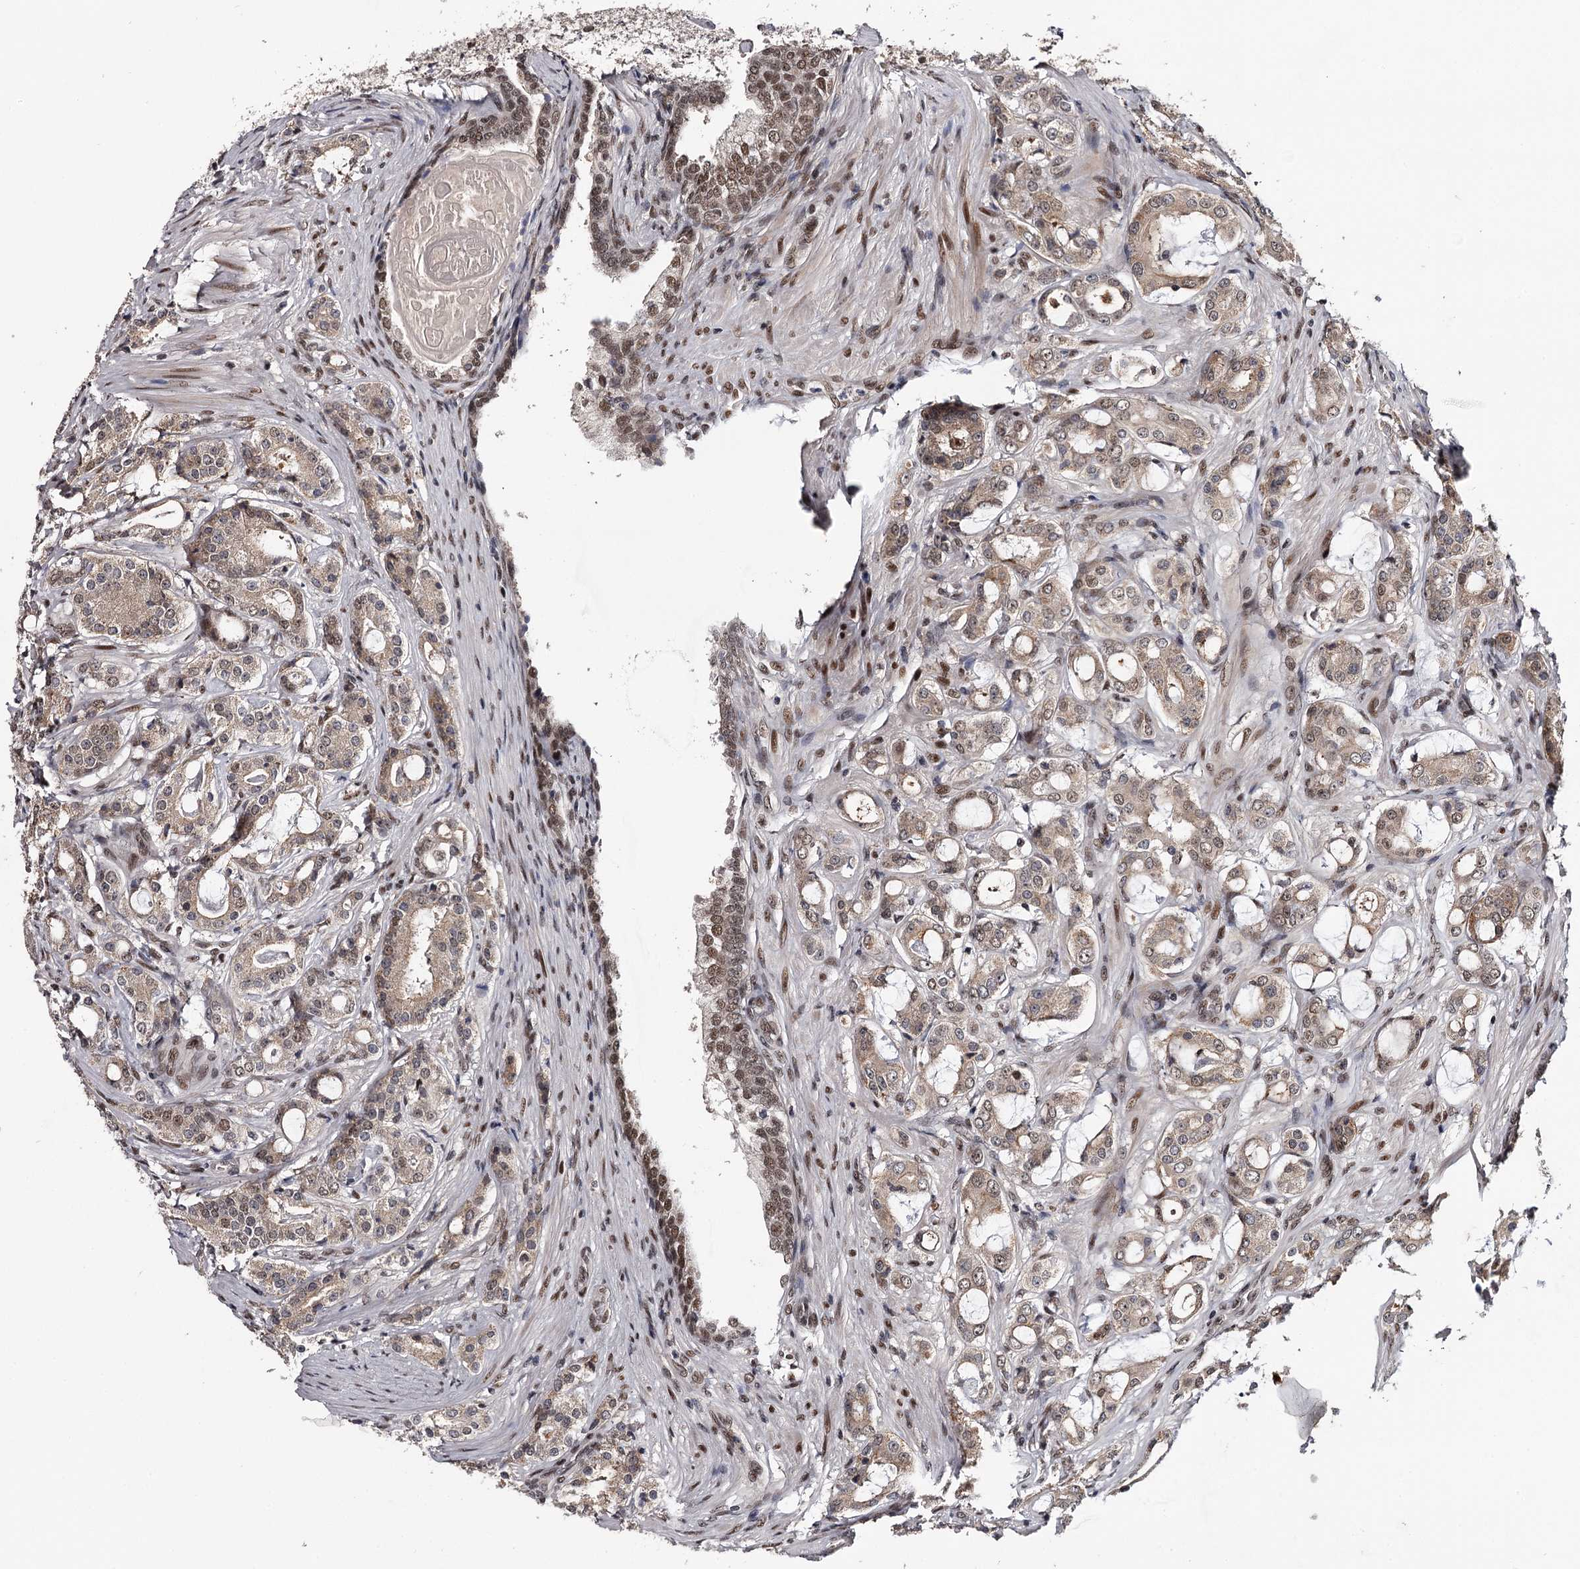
{"staining": {"intensity": "weak", "quantity": ">75%", "location": "cytoplasmic/membranous,nuclear"}, "tissue": "prostate cancer", "cell_type": "Tumor cells", "image_type": "cancer", "snomed": [{"axis": "morphology", "description": "Adenocarcinoma, High grade"}, {"axis": "topography", "description": "Prostate"}], "caption": "Human prostate cancer (adenocarcinoma (high-grade)) stained for a protein (brown) shows weak cytoplasmic/membranous and nuclear positive staining in about >75% of tumor cells.", "gene": "TTC33", "patient": {"sex": "male", "age": 63}}